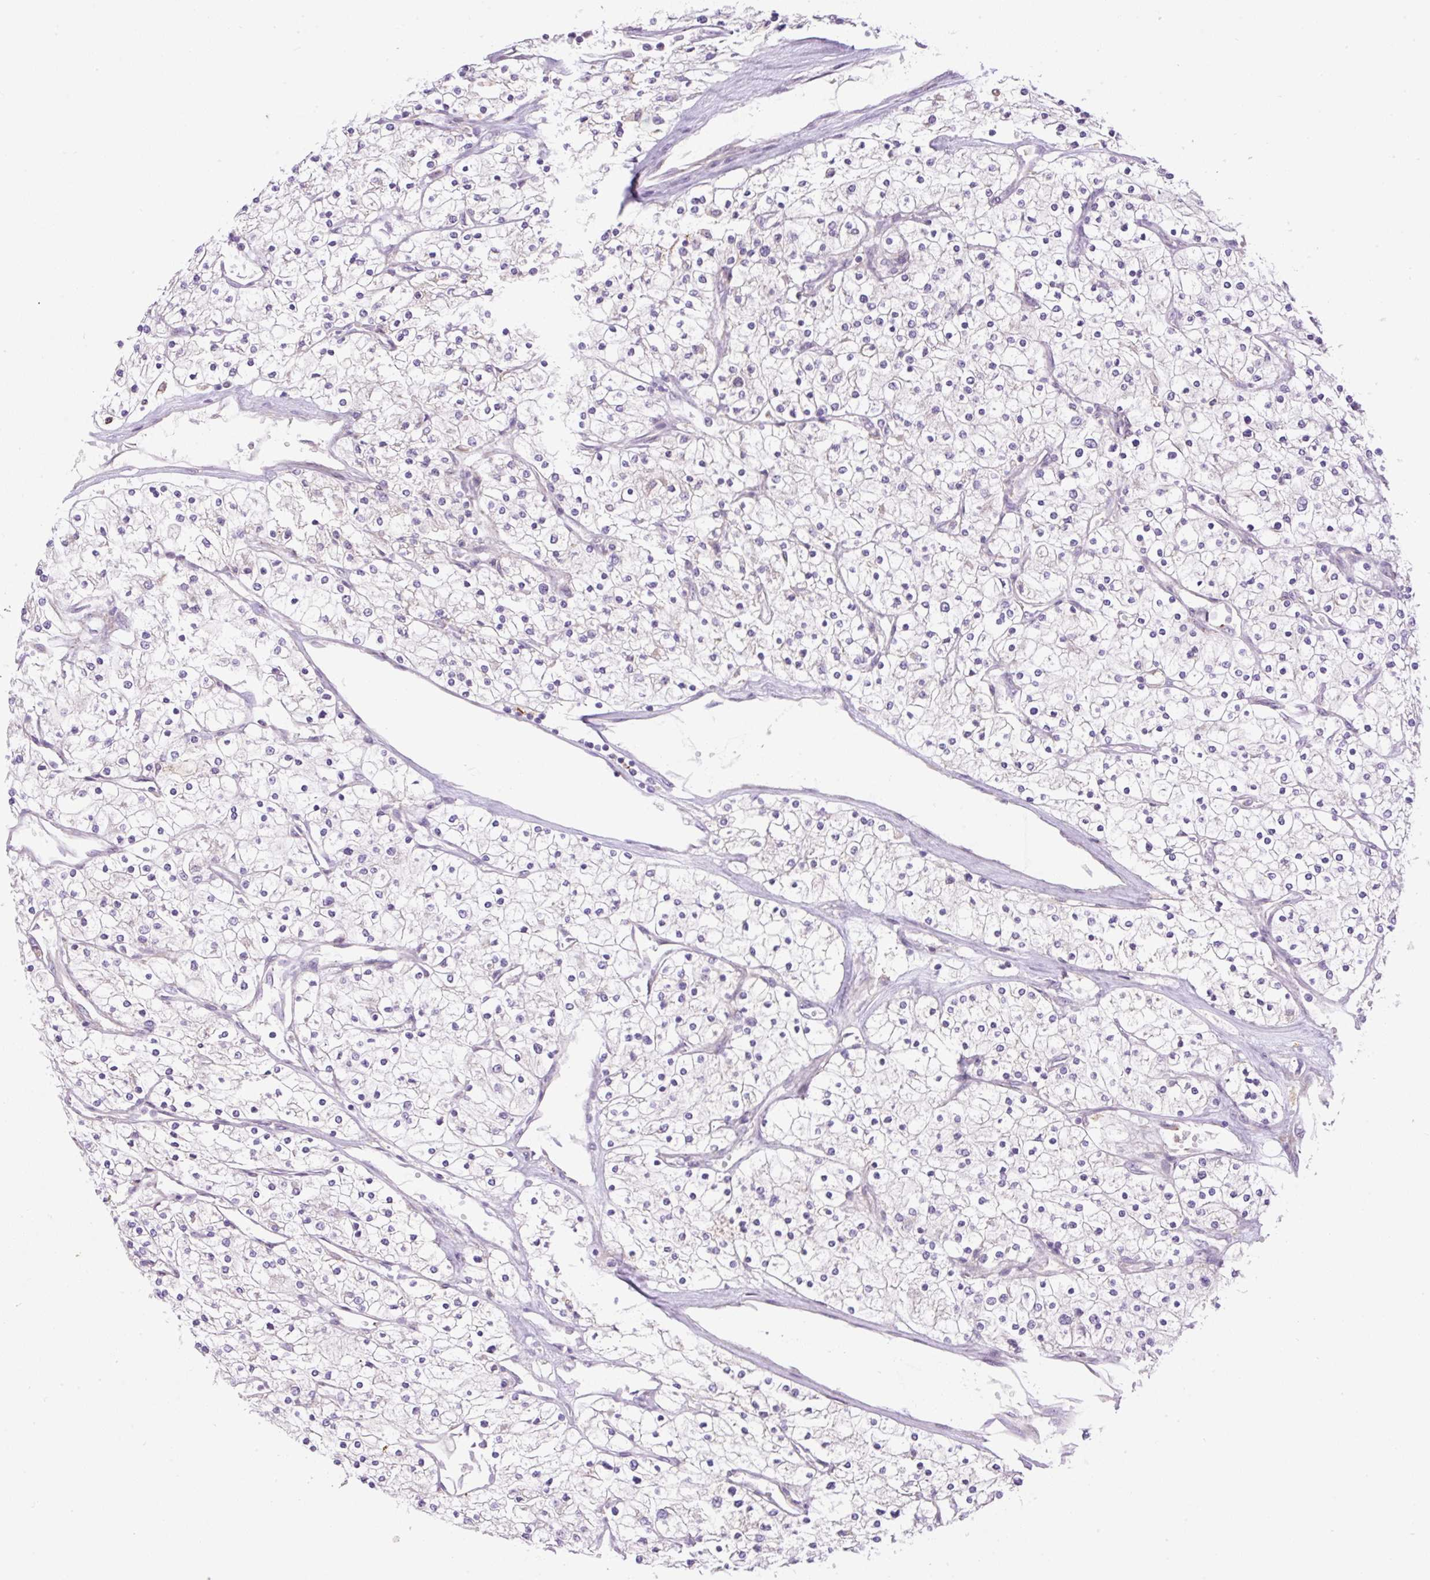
{"staining": {"intensity": "negative", "quantity": "none", "location": "none"}, "tissue": "renal cancer", "cell_type": "Tumor cells", "image_type": "cancer", "snomed": [{"axis": "morphology", "description": "Adenocarcinoma, NOS"}, {"axis": "topography", "description": "Kidney"}], "caption": "DAB immunohistochemical staining of renal cancer (adenocarcinoma) shows no significant positivity in tumor cells.", "gene": "POFUT1", "patient": {"sex": "male", "age": 80}}